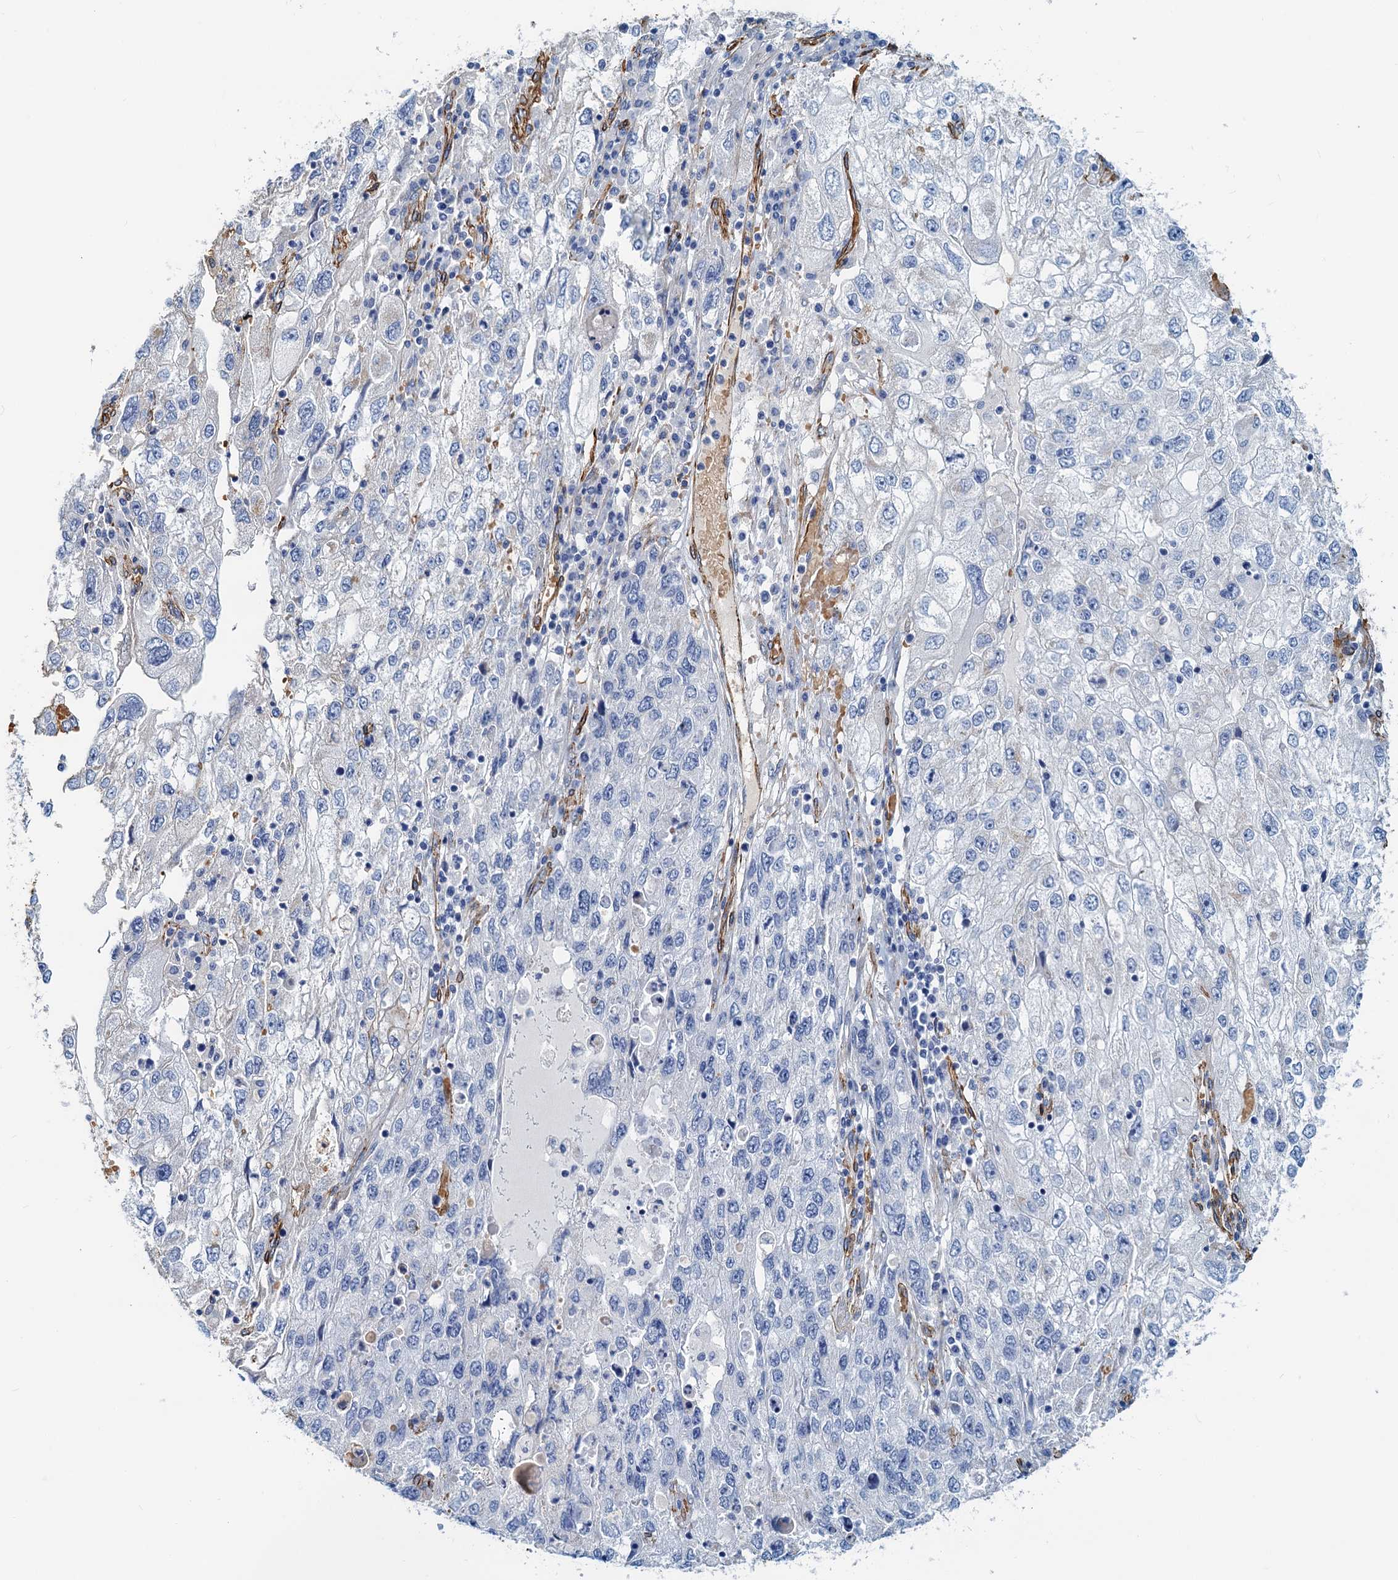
{"staining": {"intensity": "negative", "quantity": "none", "location": "none"}, "tissue": "endometrial cancer", "cell_type": "Tumor cells", "image_type": "cancer", "snomed": [{"axis": "morphology", "description": "Adenocarcinoma, NOS"}, {"axis": "topography", "description": "Endometrium"}], "caption": "A histopathology image of human endometrial cancer is negative for staining in tumor cells.", "gene": "DGKG", "patient": {"sex": "female", "age": 49}}